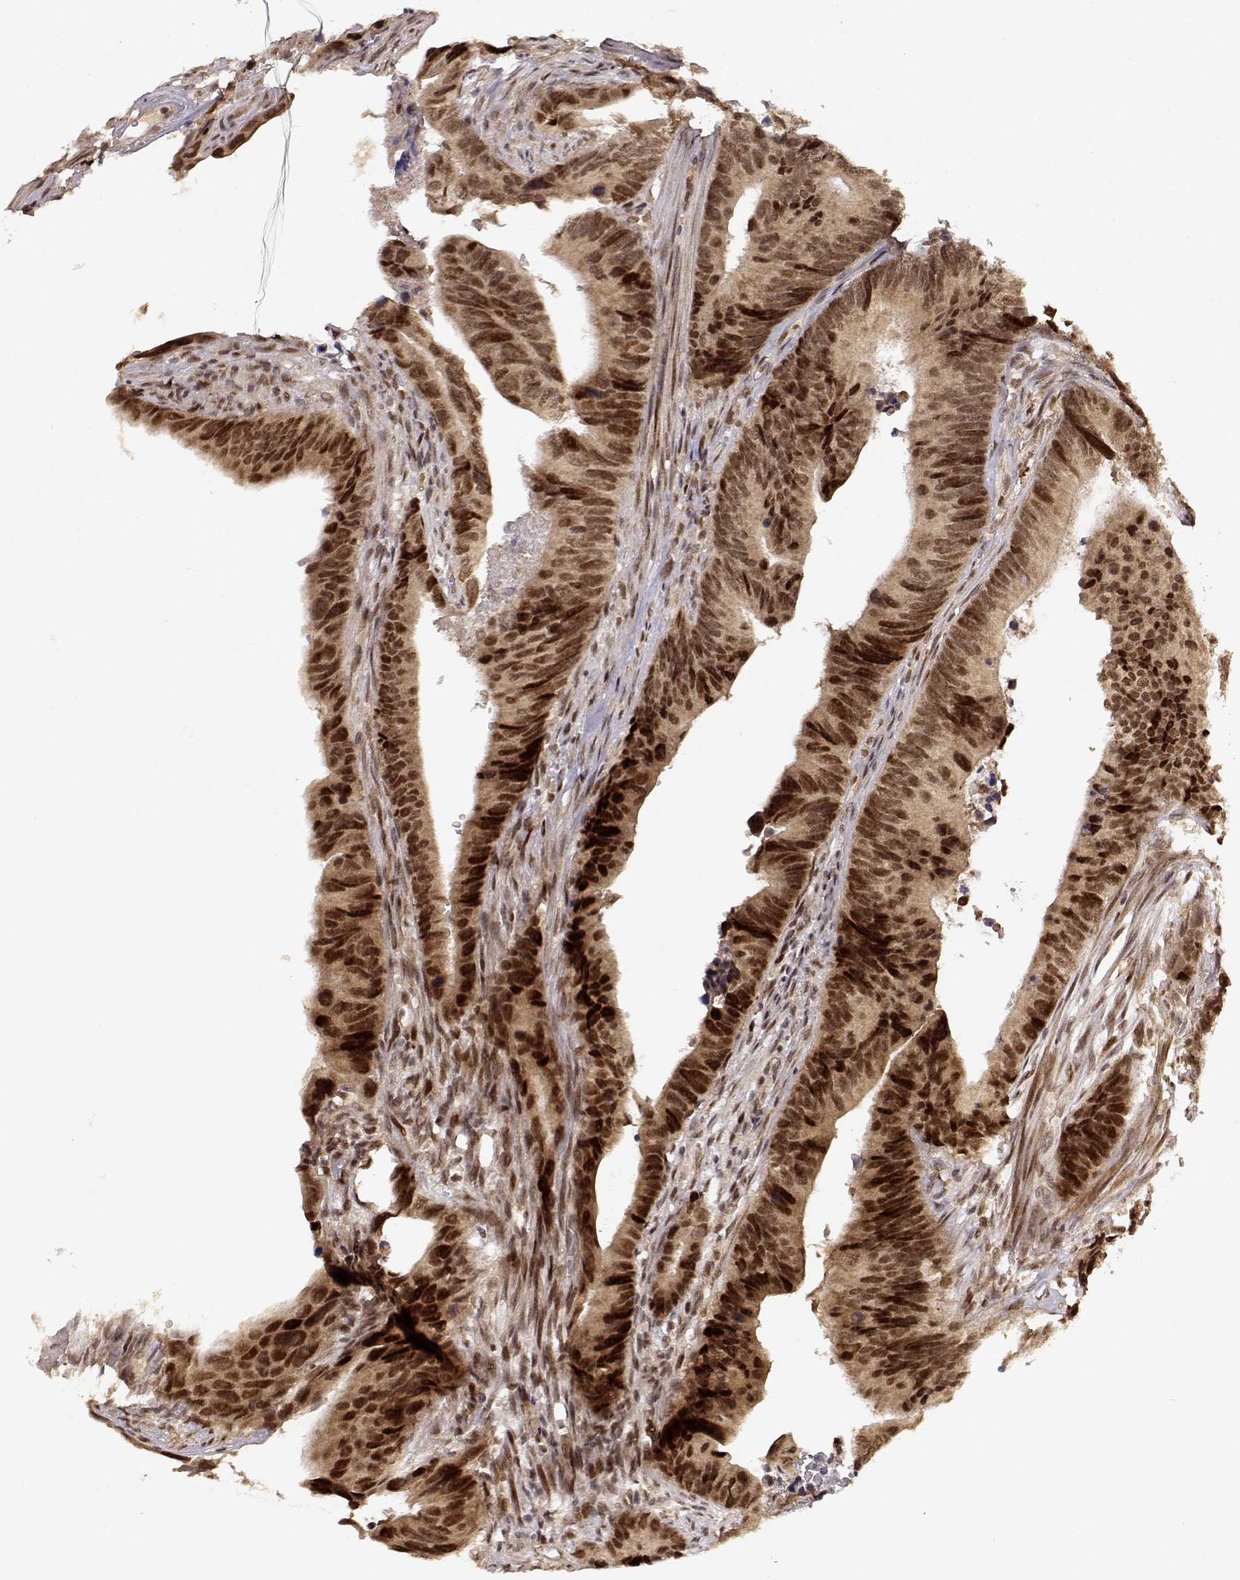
{"staining": {"intensity": "strong", "quantity": ">75%", "location": "cytoplasmic/membranous,nuclear"}, "tissue": "colorectal cancer", "cell_type": "Tumor cells", "image_type": "cancer", "snomed": [{"axis": "morphology", "description": "Adenocarcinoma, NOS"}, {"axis": "topography", "description": "Colon"}], "caption": "A brown stain labels strong cytoplasmic/membranous and nuclear expression of a protein in adenocarcinoma (colorectal) tumor cells.", "gene": "MAEA", "patient": {"sex": "female", "age": 87}}